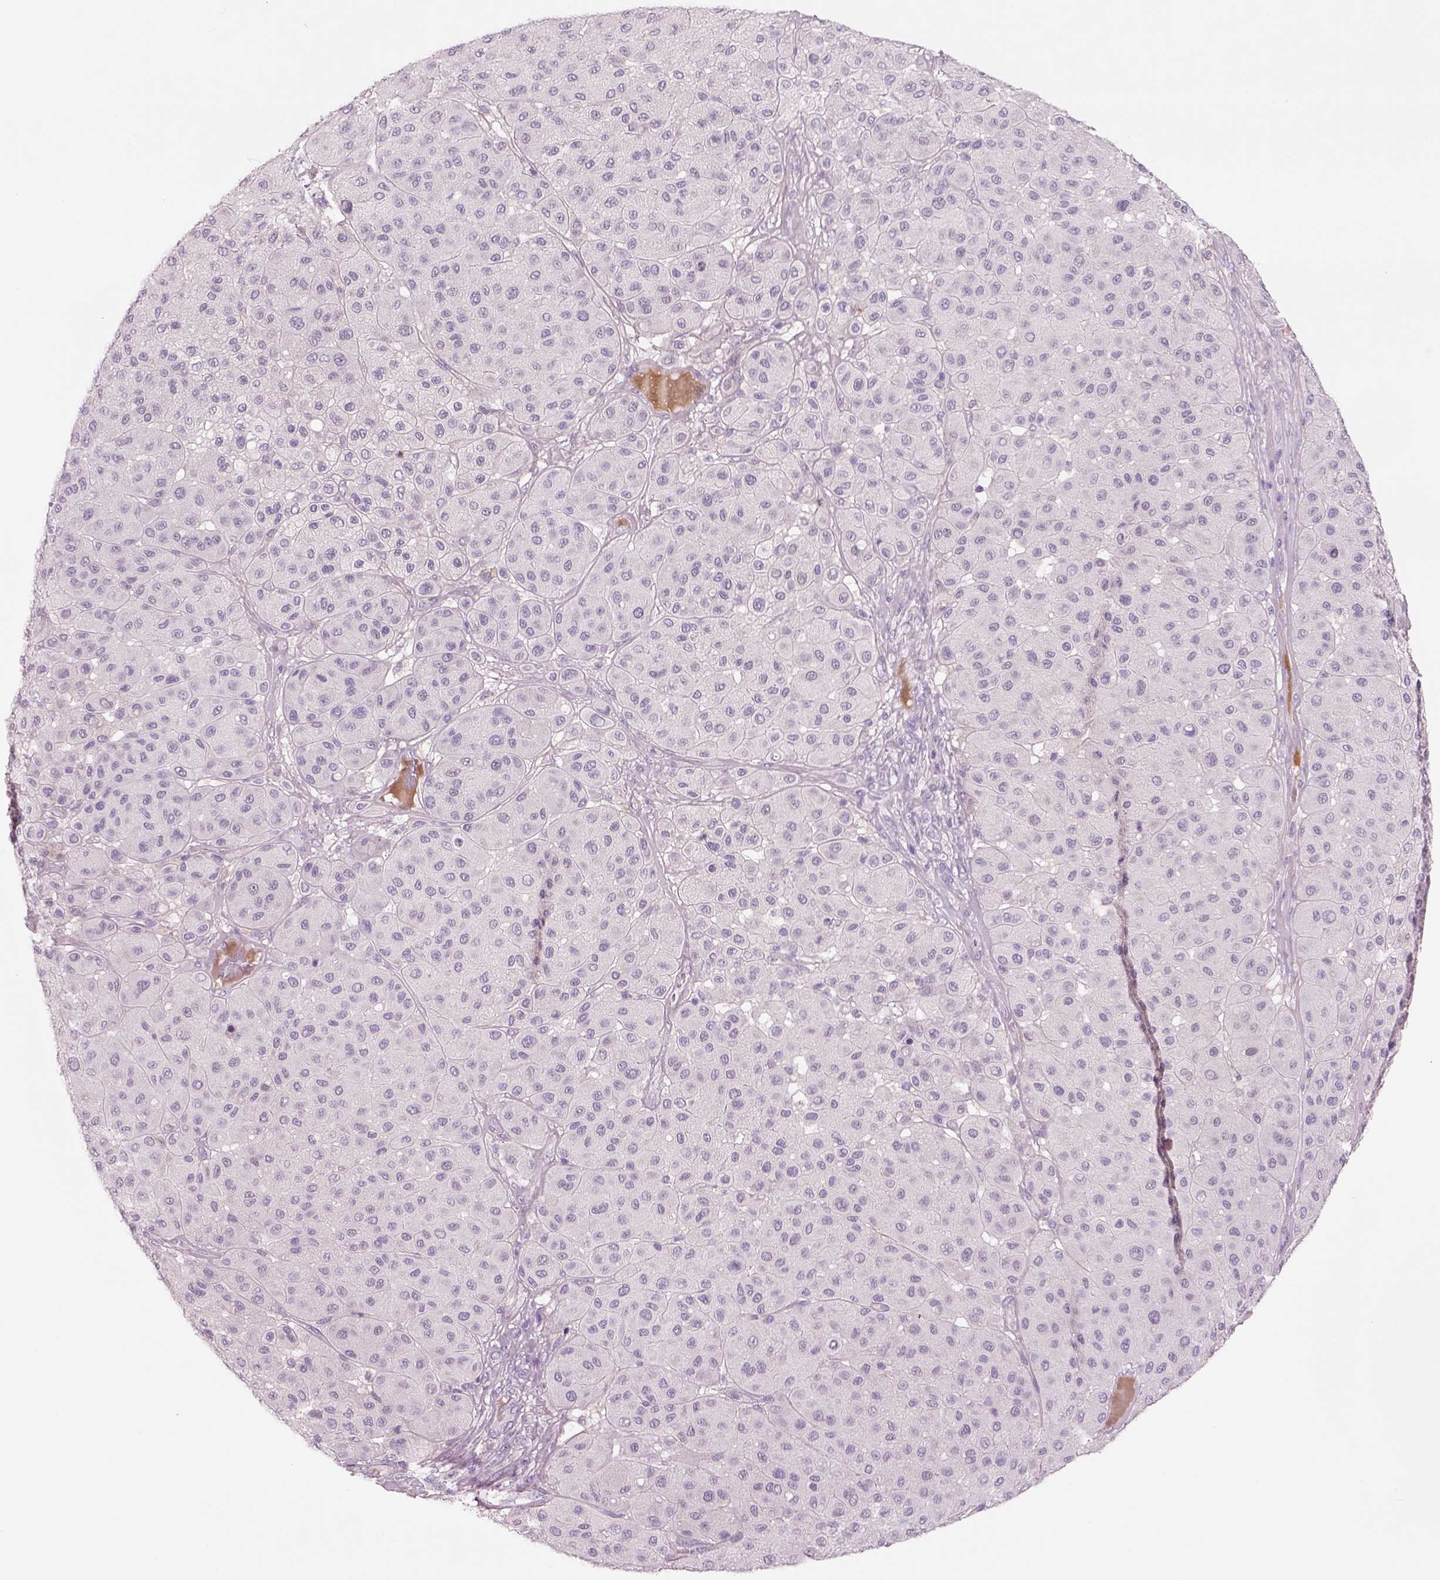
{"staining": {"intensity": "negative", "quantity": "none", "location": "none"}, "tissue": "melanoma", "cell_type": "Tumor cells", "image_type": "cancer", "snomed": [{"axis": "morphology", "description": "Malignant melanoma, Metastatic site"}, {"axis": "topography", "description": "Smooth muscle"}], "caption": "High power microscopy micrograph of an IHC photomicrograph of malignant melanoma (metastatic site), revealing no significant expression in tumor cells.", "gene": "MDH1B", "patient": {"sex": "male", "age": 41}}